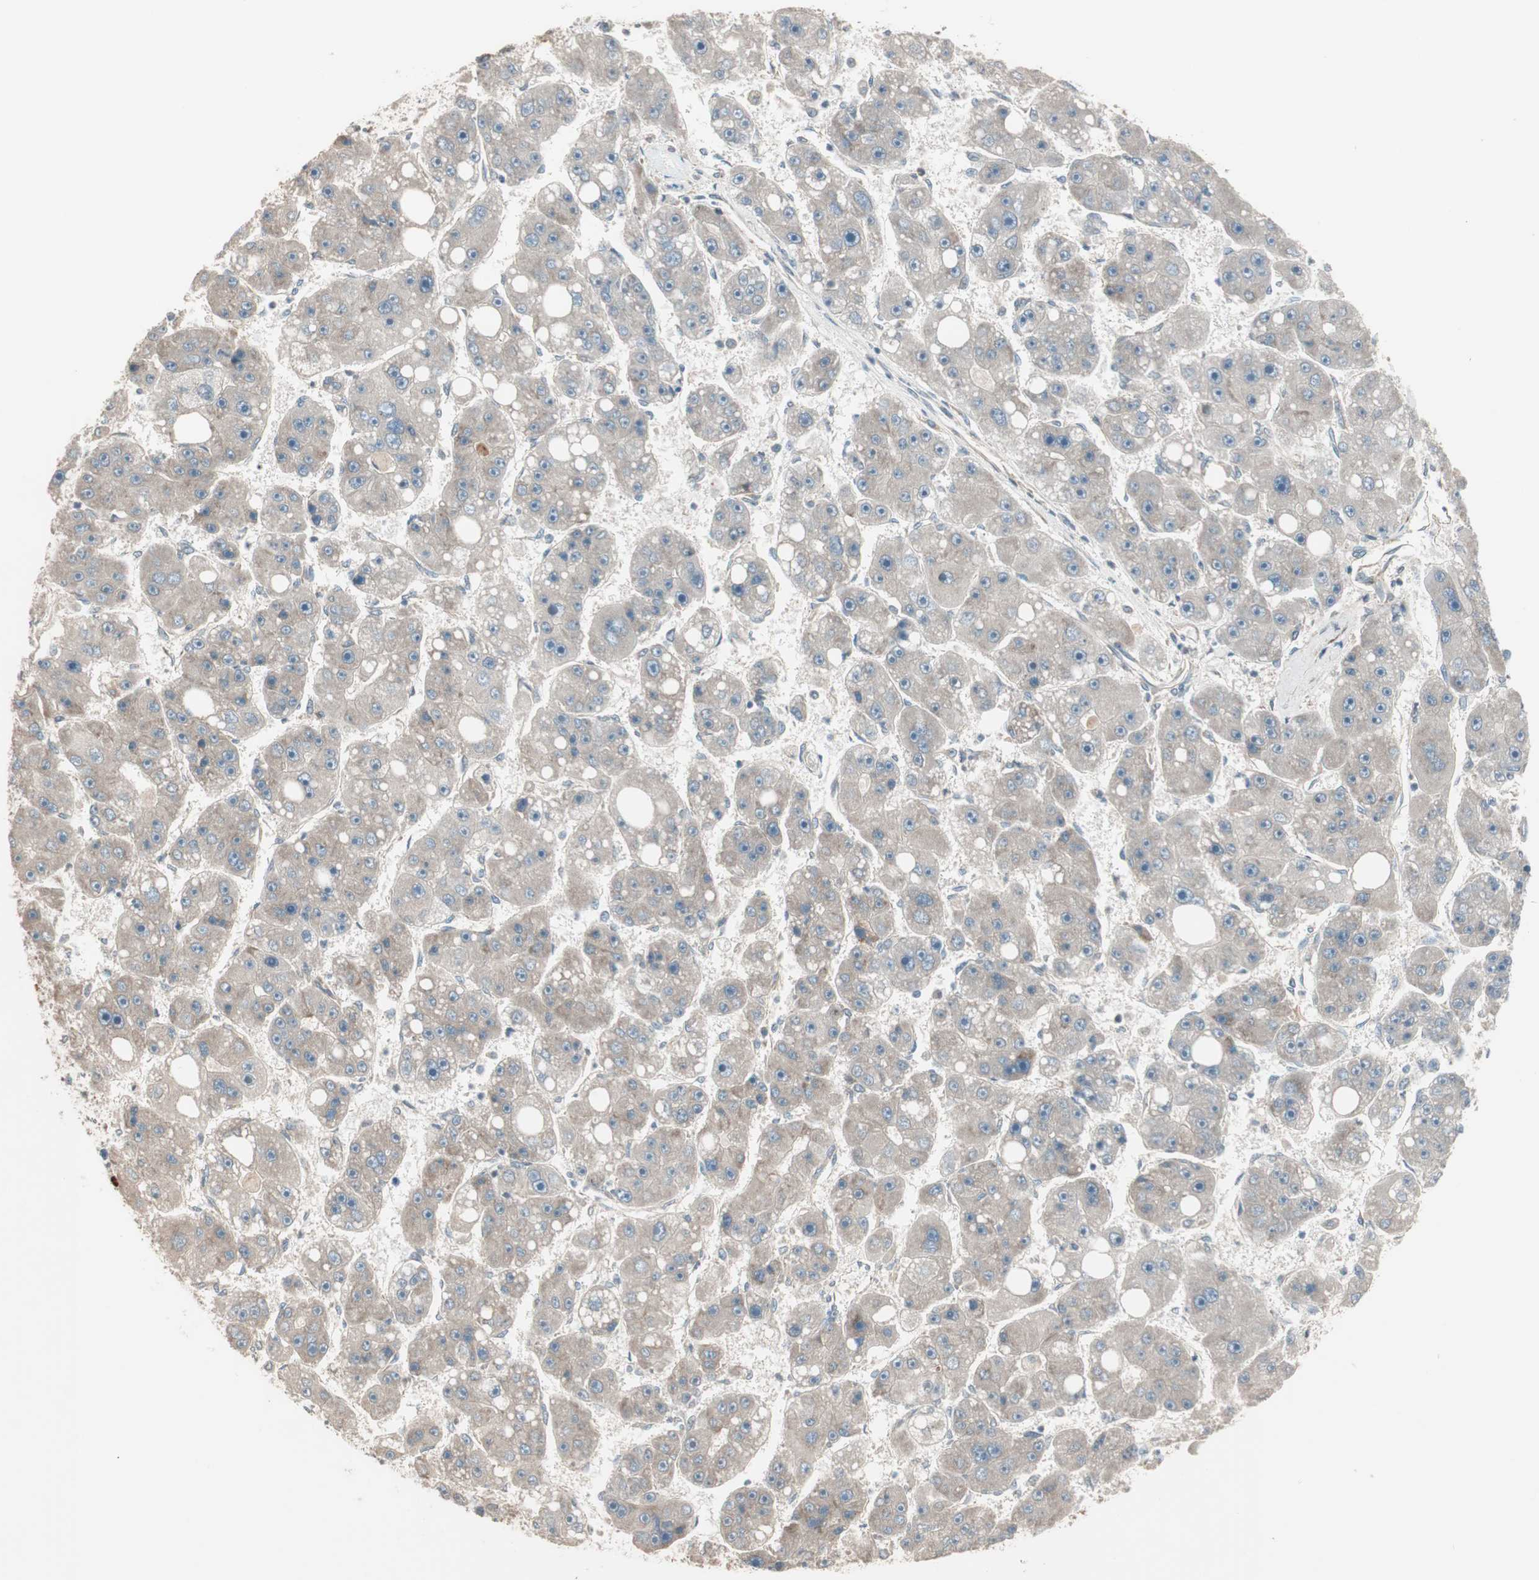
{"staining": {"intensity": "negative", "quantity": "none", "location": "none"}, "tissue": "liver cancer", "cell_type": "Tumor cells", "image_type": "cancer", "snomed": [{"axis": "morphology", "description": "Carcinoma, Hepatocellular, NOS"}, {"axis": "topography", "description": "Liver"}], "caption": "Tumor cells are negative for brown protein staining in liver cancer.", "gene": "PPP2R5E", "patient": {"sex": "female", "age": 61}}